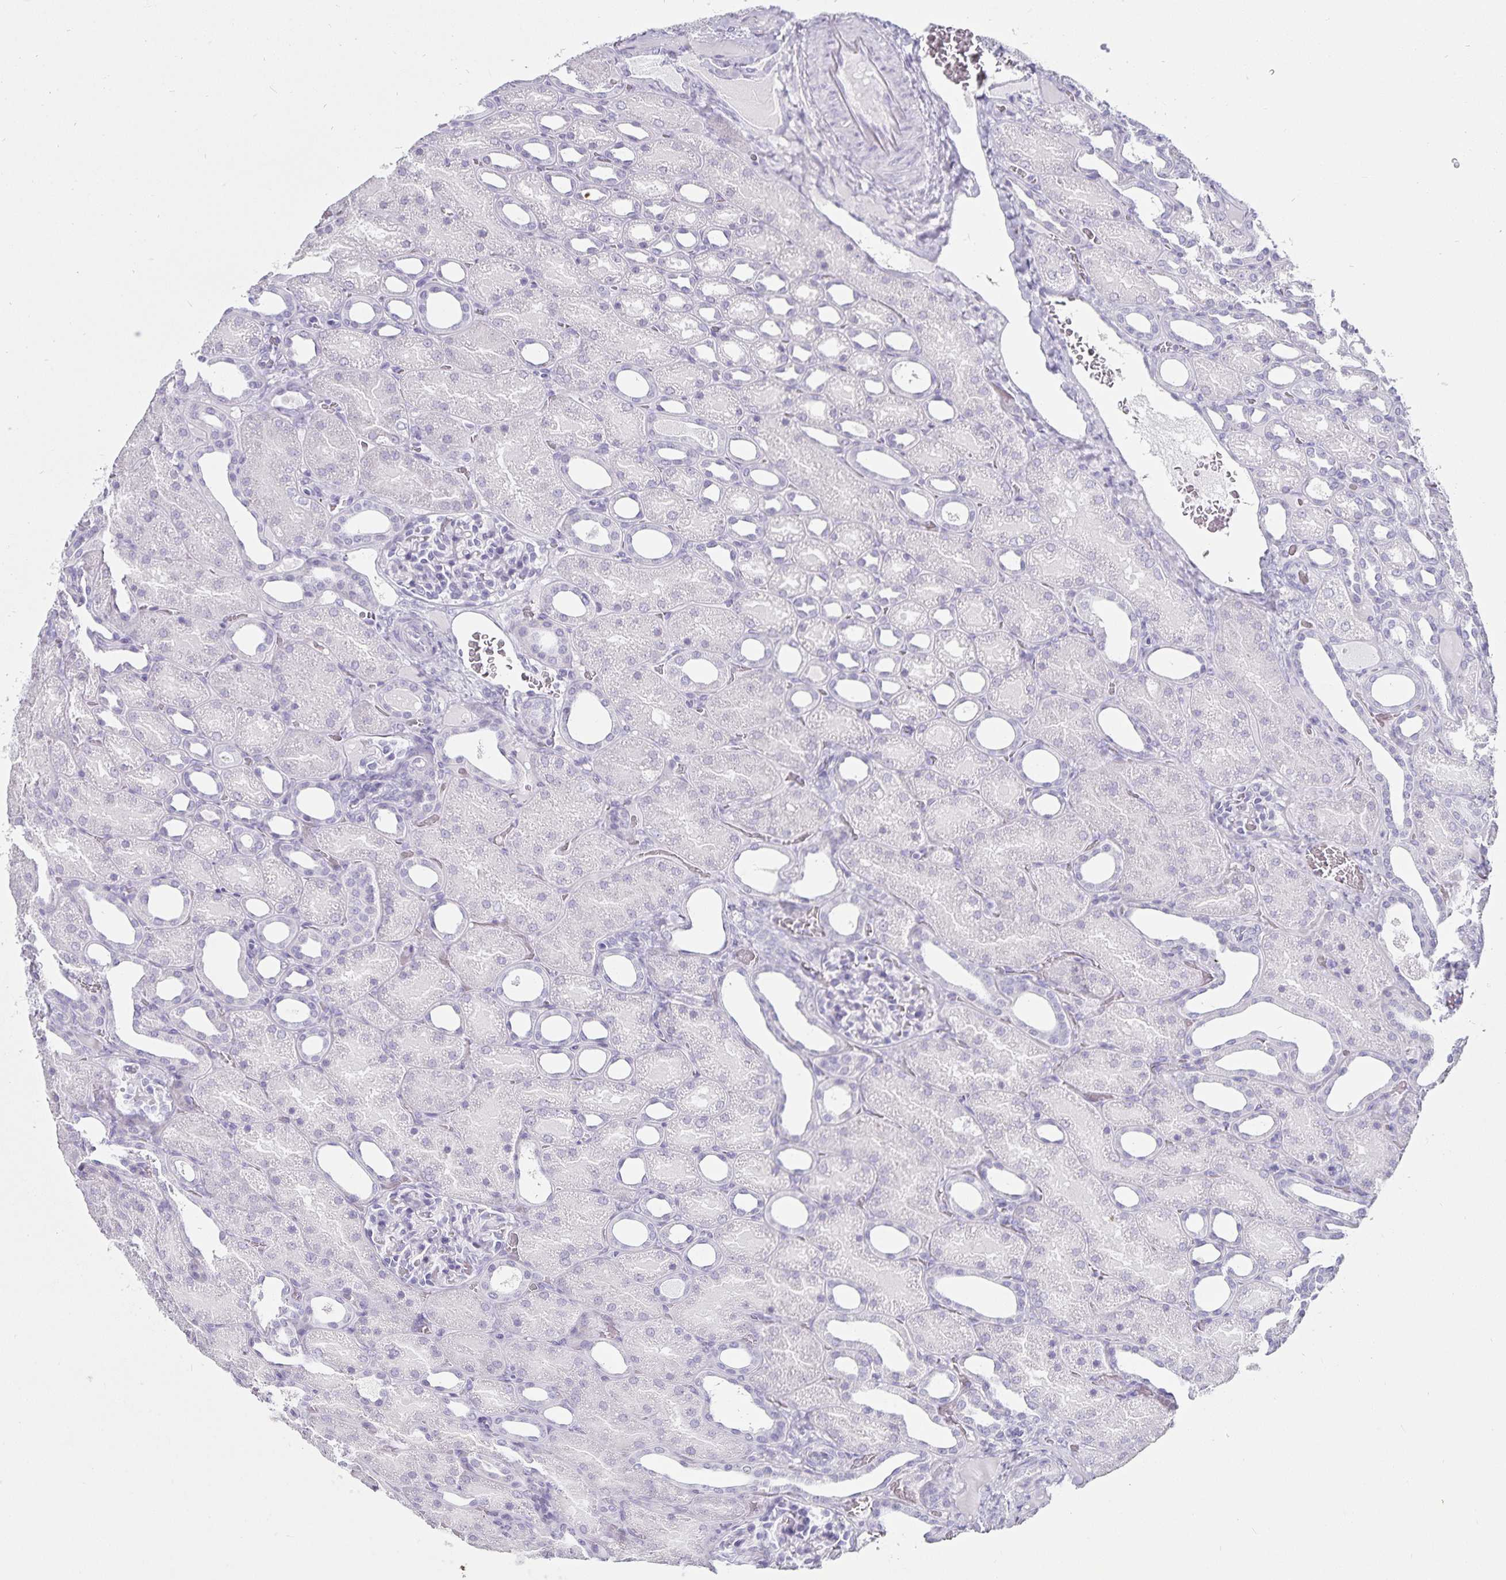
{"staining": {"intensity": "negative", "quantity": "none", "location": "none"}, "tissue": "kidney", "cell_type": "Cells in glomeruli", "image_type": "normal", "snomed": [{"axis": "morphology", "description": "Normal tissue, NOS"}, {"axis": "topography", "description": "Kidney"}], "caption": "The image reveals no significant staining in cells in glomeruli of kidney.", "gene": "DEFA6", "patient": {"sex": "male", "age": 2}}